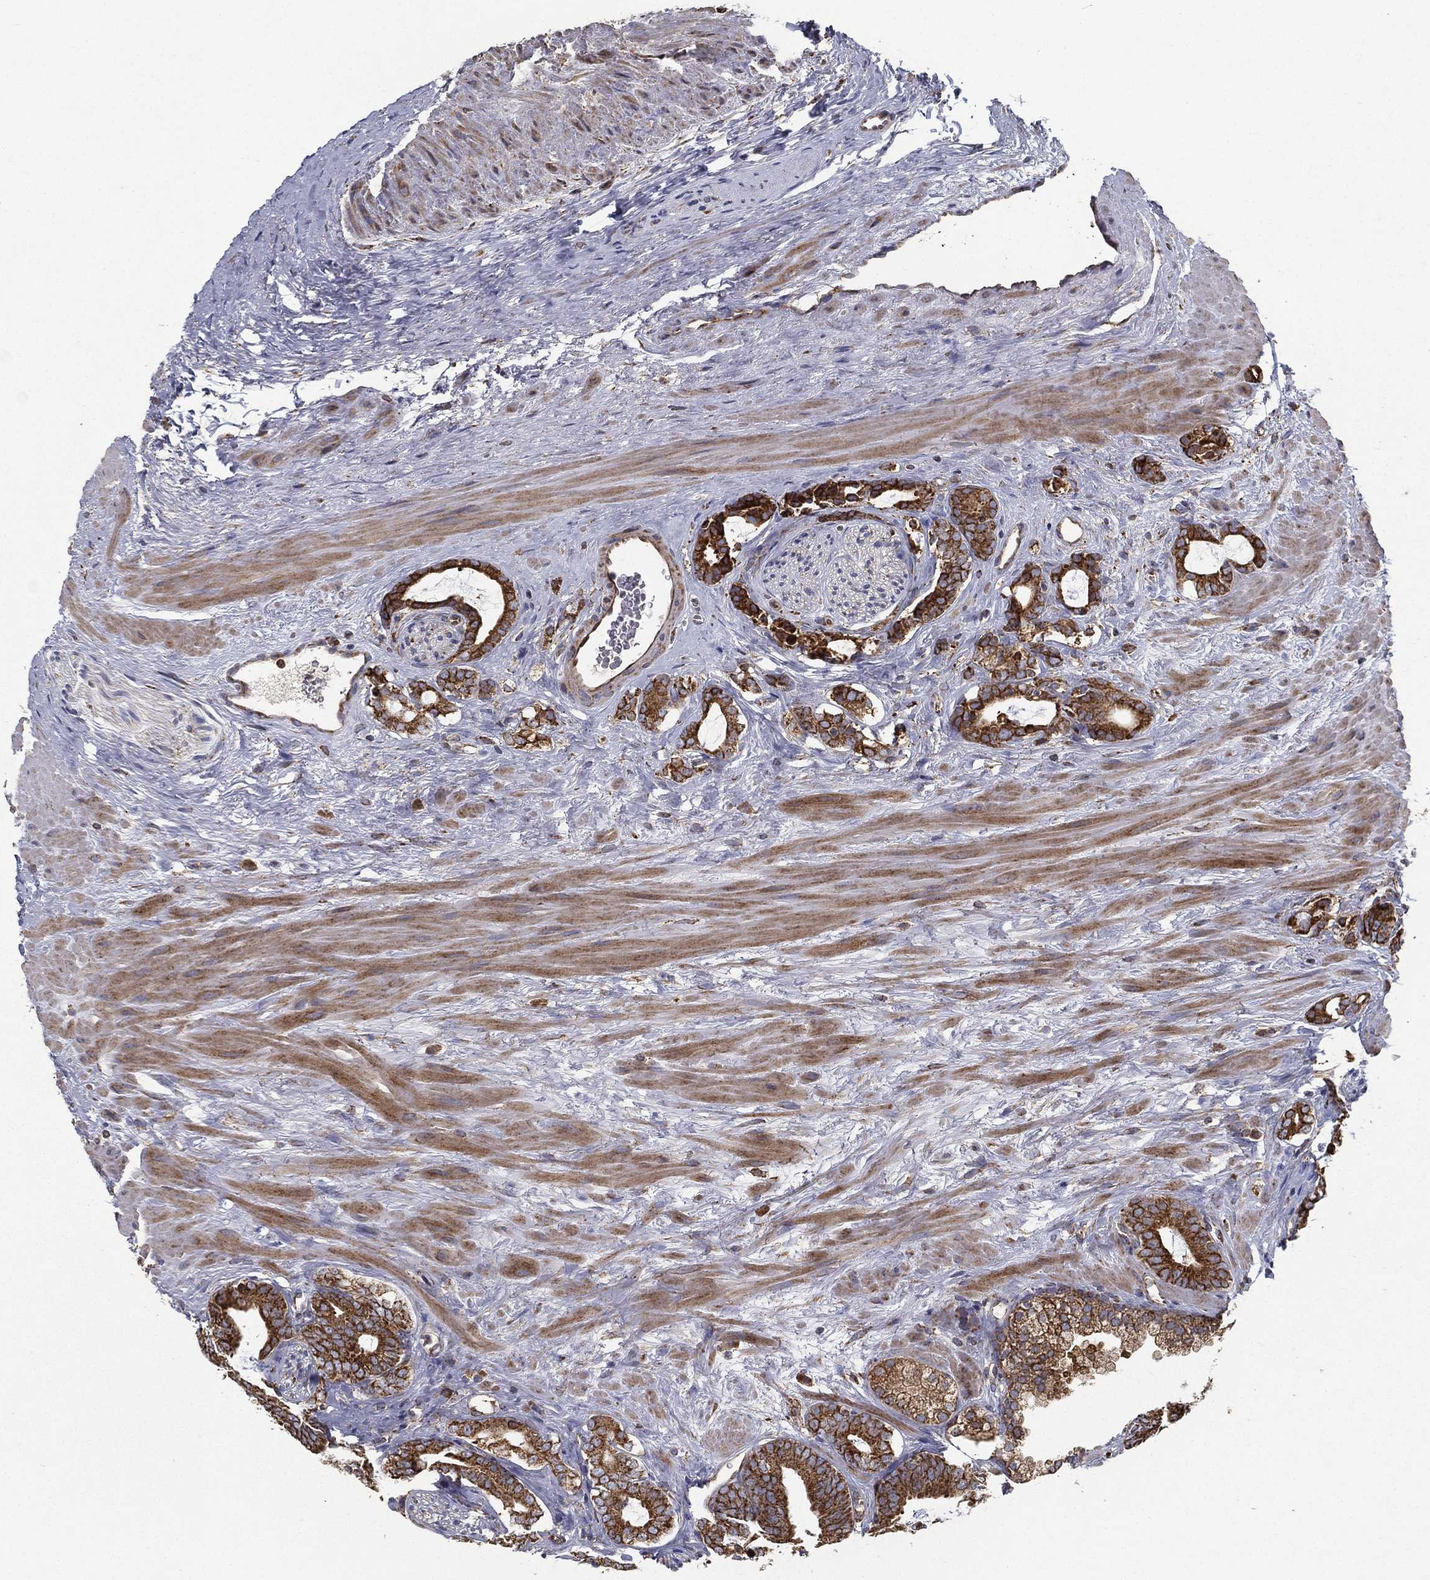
{"staining": {"intensity": "strong", "quantity": "25%-75%", "location": "cytoplasmic/membranous"}, "tissue": "prostate cancer", "cell_type": "Tumor cells", "image_type": "cancer", "snomed": [{"axis": "morphology", "description": "Adenocarcinoma, NOS"}, {"axis": "topography", "description": "Prostate"}], "caption": "Immunohistochemical staining of prostate adenocarcinoma exhibits strong cytoplasmic/membranous protein positivity in about 25%-75% of tumor cells.", "gene": "MT-CYB", "patient": {"sex": "male", "age": 55}}